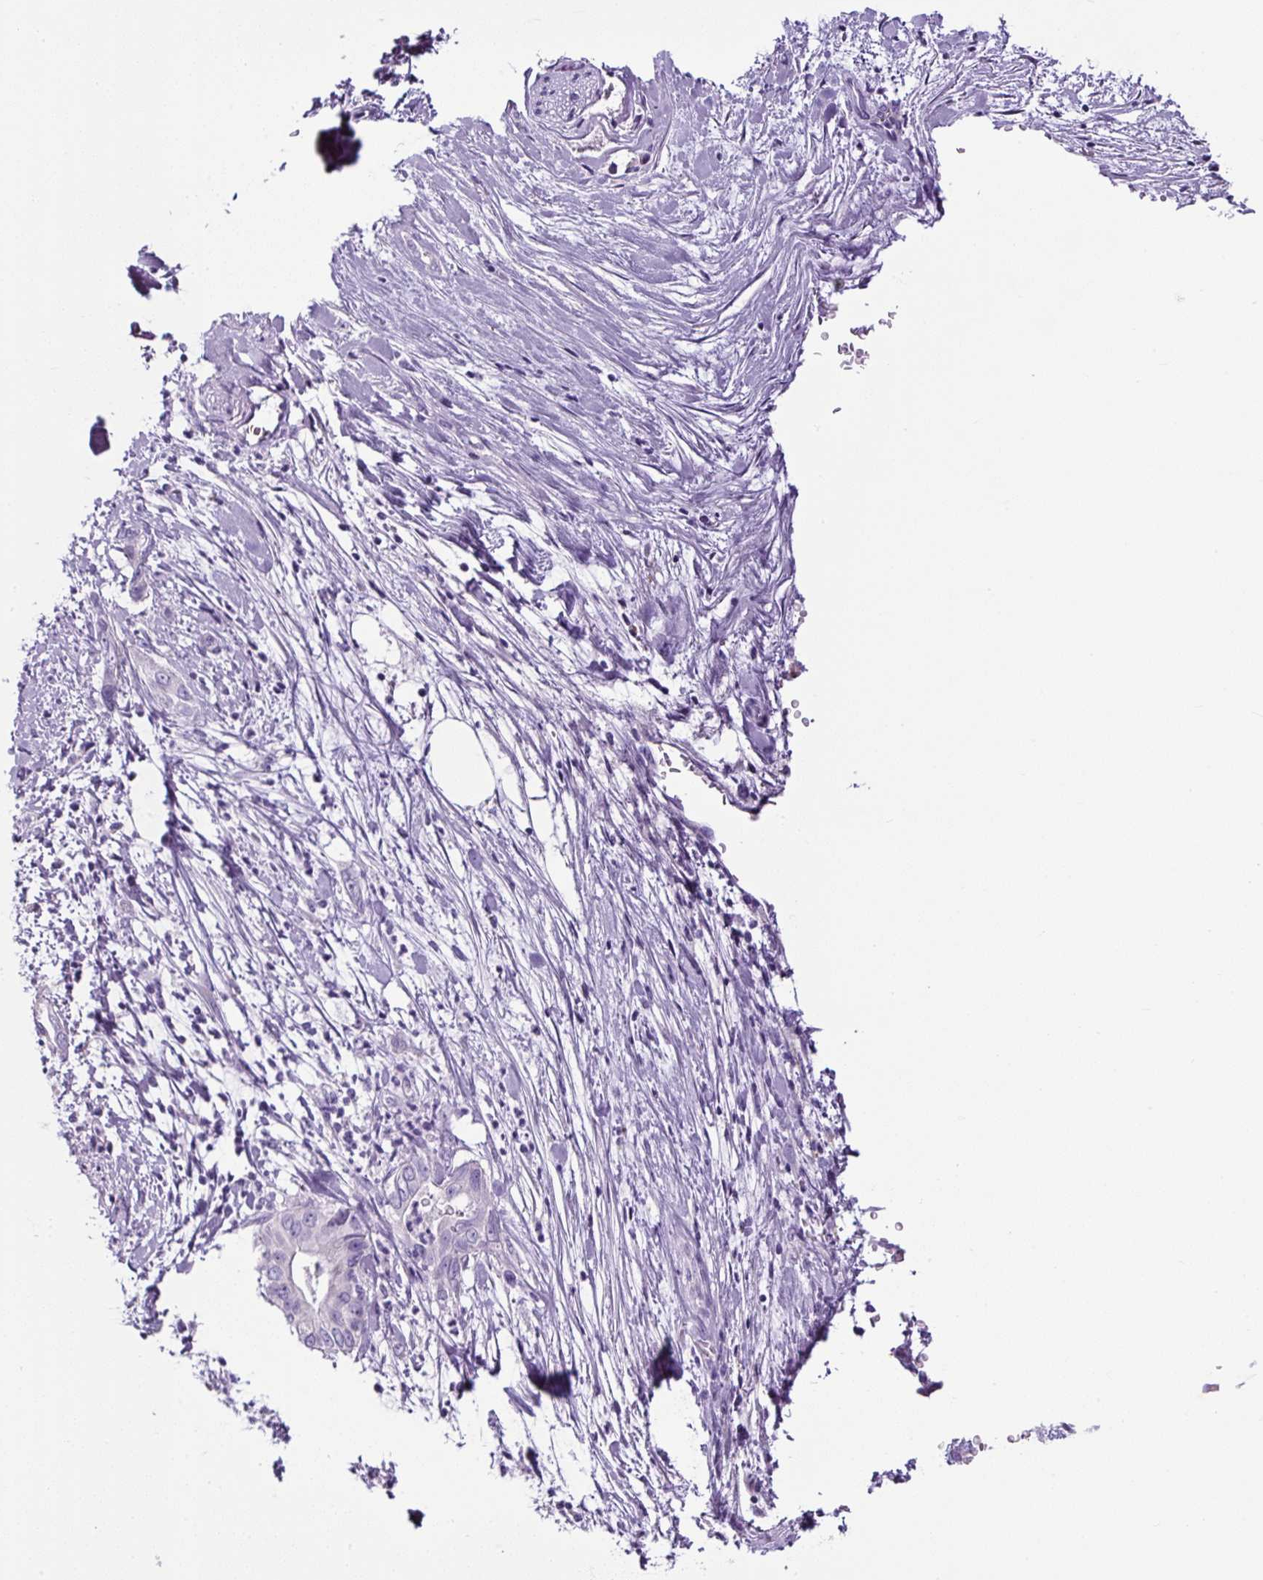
{"staining": {"intensity": "negative", "quantity": "none", "location": "none"}, "tissue": "pancreatic cancer", "cell_type": "Tumor cells", "image_type": "cancer", "snomed": [{"axis": "morphology", "description": "Adenocarcinoma, NOS"}, {"axis": "topography", "description": "Pancreas"}], "caption": "This is a micrograph of immunohistochemistry staining of pancreatic adenocarcinoma, which shows no staining in tumor cells. (DAB (3,3'-diaminobenzidine) immunohistochemistry visualized using brightfield microscopy, high magnification).", "gene": "SP8", "patient": {"sex": "female", "age": 78}}